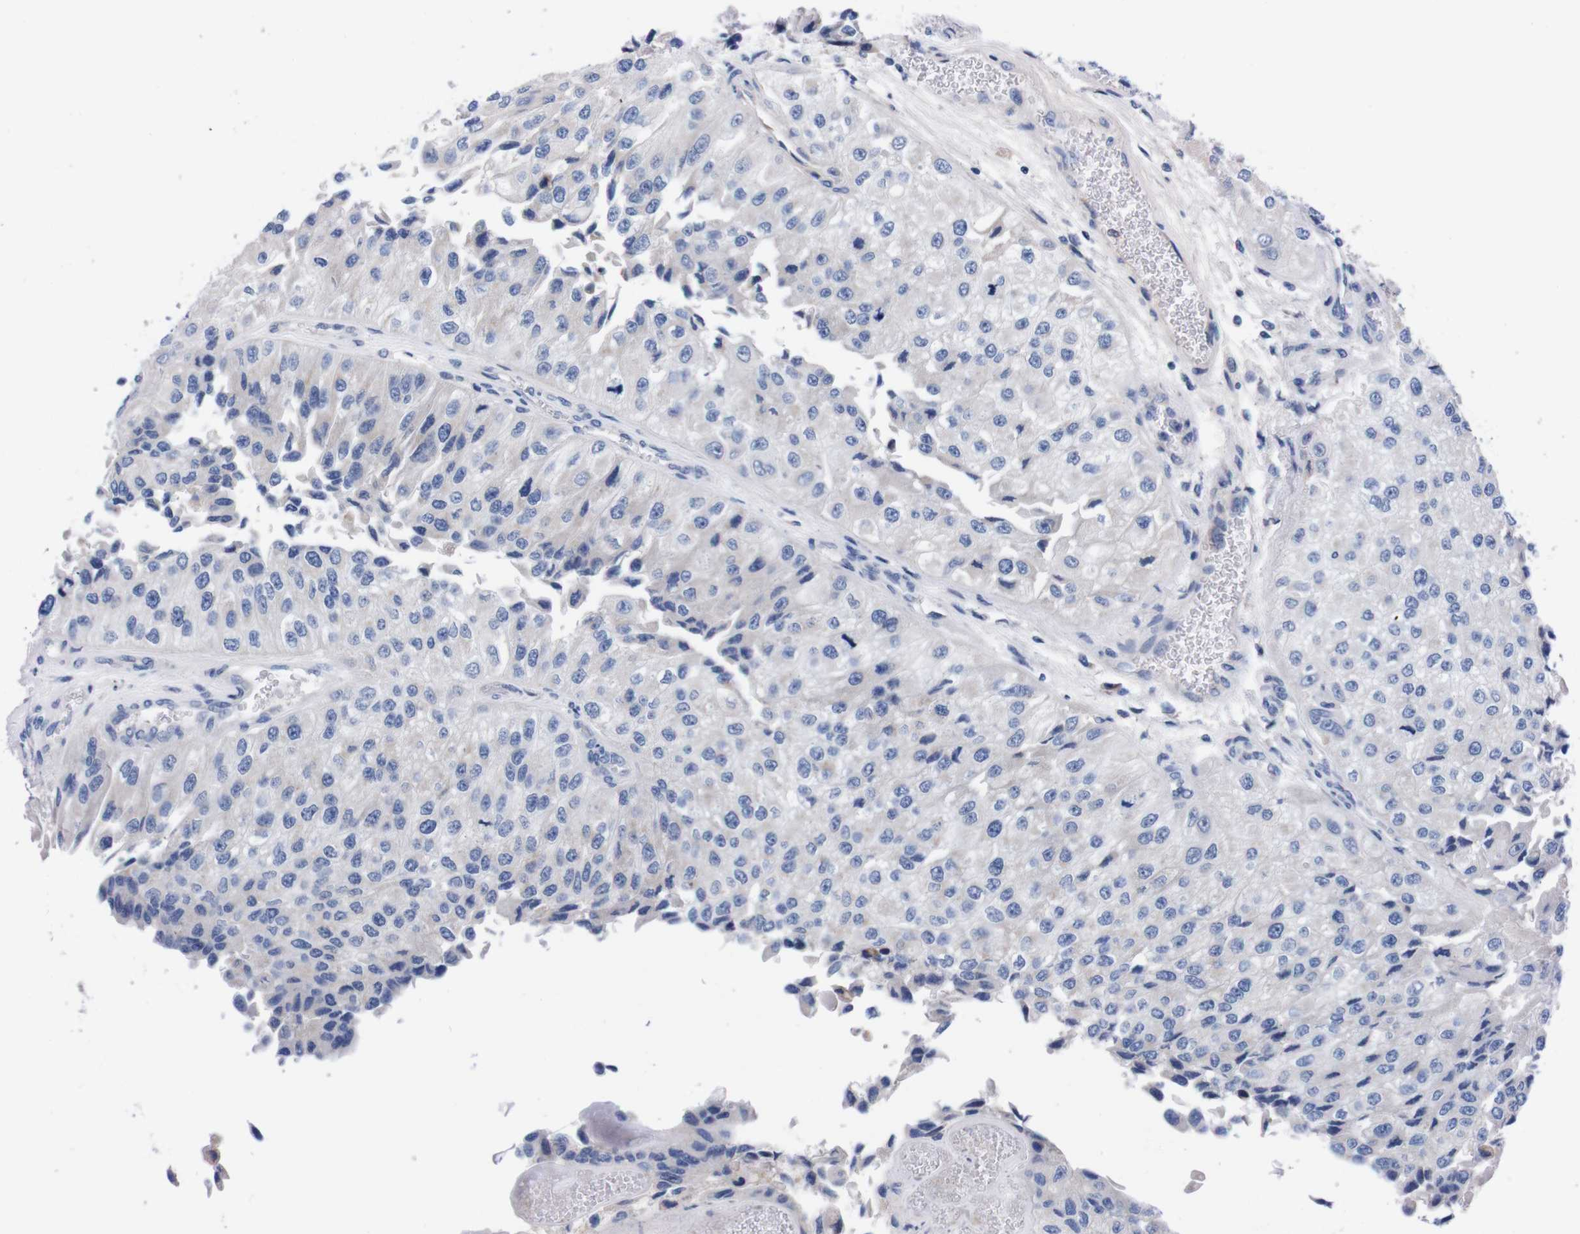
{"staining": {"intensity": "negative", "quantity": "none", "location": "none"}, "tissue": "urothelial cancer", "cell_type": "Tumor cells", "image_type": "cancer", "snomed": [{"axis": "morphology", "description": "Urothelial carcinoma, High grade"}, {"axis": "topography", "description": "Kidney"}, {"axis": "topography", "description": "Urinary bladder"}], "caption": "DAB (3,3'-diaminobenzidine) immunohistochemical staining of human high-grade urothelial carcinoma displays no significant expression in tumor cells.", "gene": "FAM210A", "patient": {"sex": "male", "age": 77}}